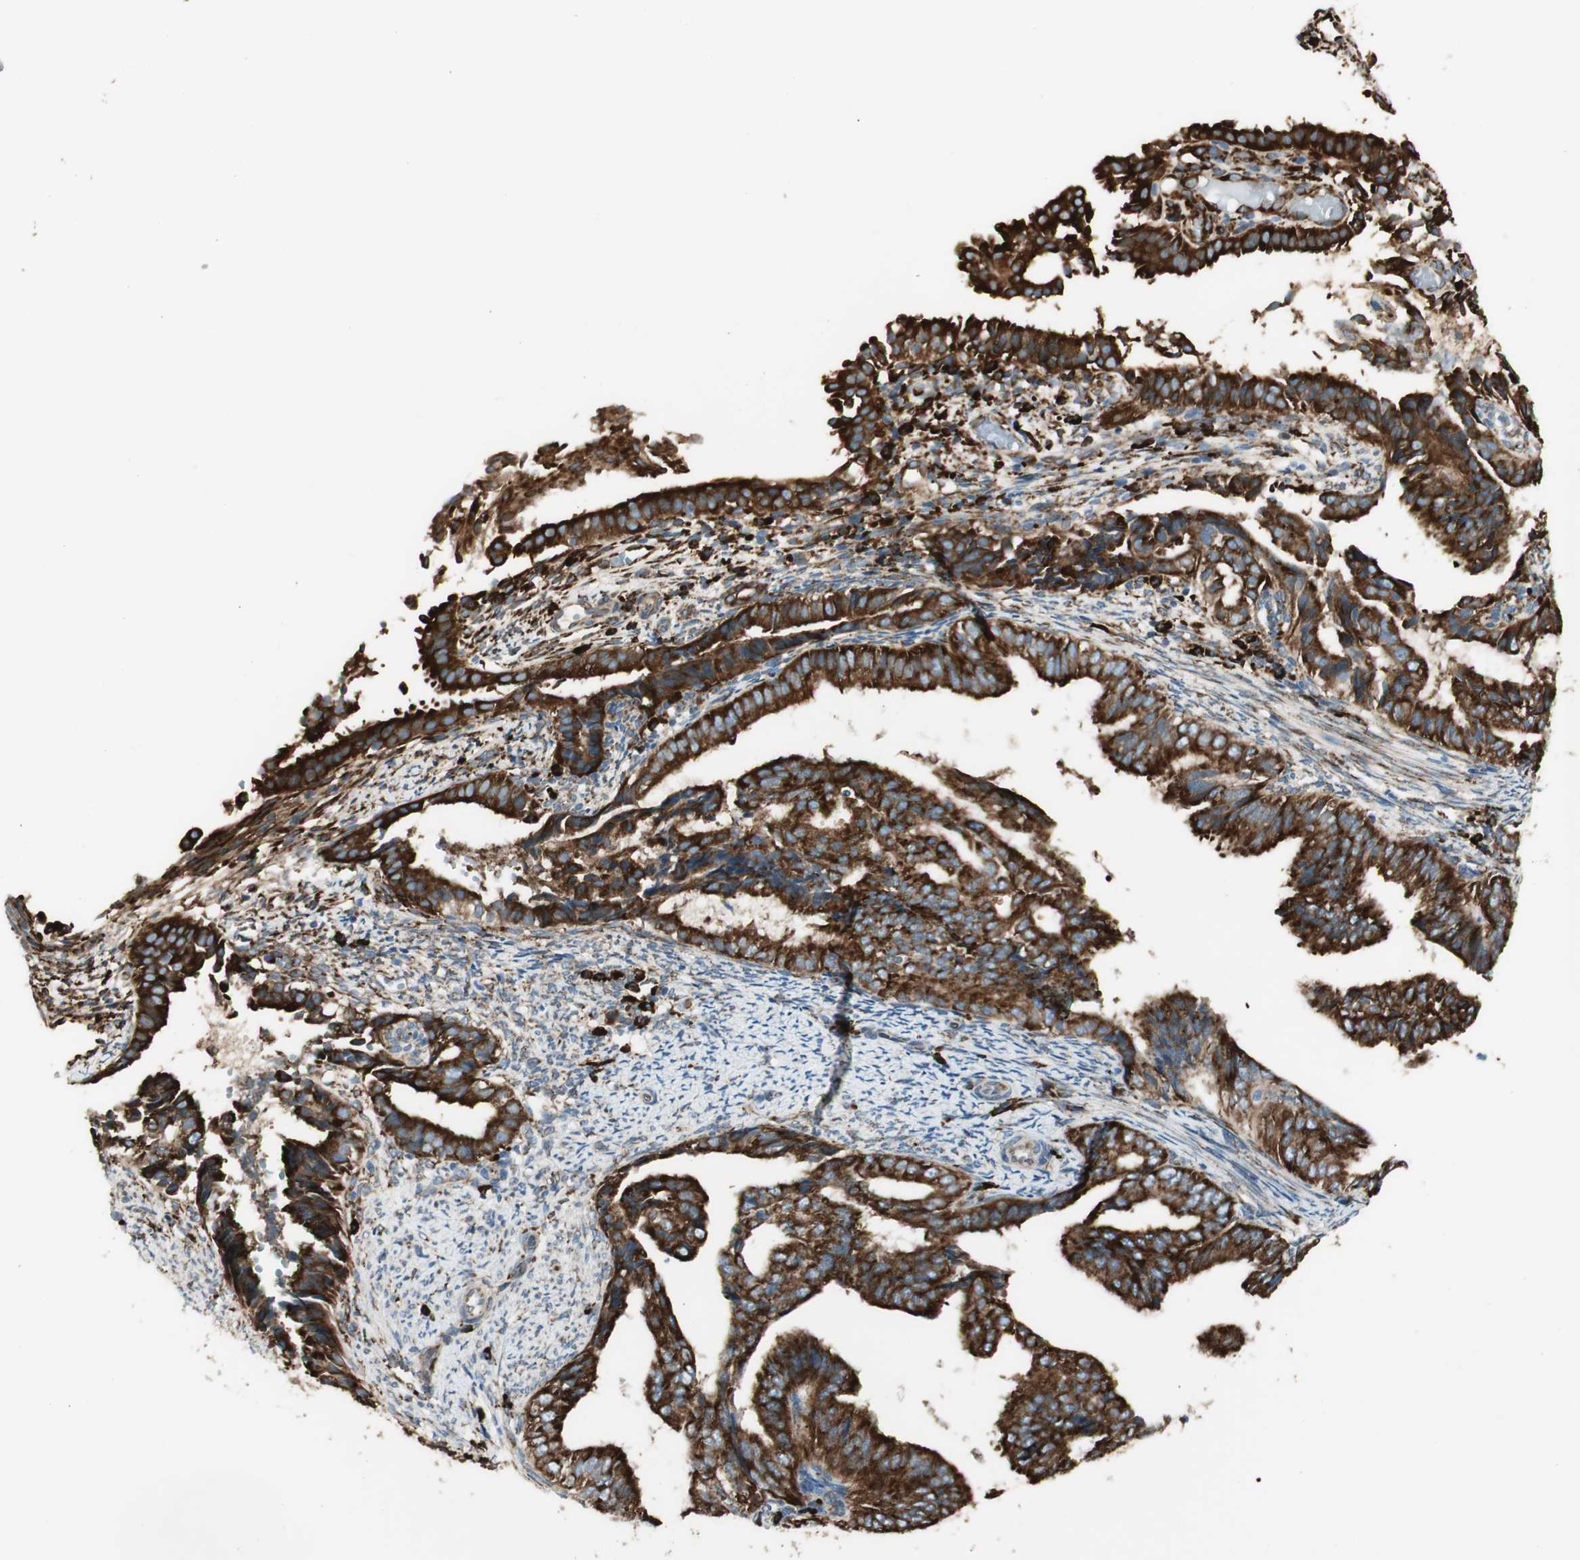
{"staining": {"intensity": "strong", "quantity": ">75%", "location": "cytoplasmic/membranous"}, "tissue": "endometrial cancer", "cell_type": "Tumor cells", "image_type": "cancer", "snomed": [{"axis": "morphology", "description": "Adenocarcinoma, NOS"}, {"axis": "topography", "description": "Endometrium"}], "caption": "Brown immunohistochemical staining in adenocarcinoma (endometrial) shows strong cytoplasmic/membranous expression in approximately >75% of tumor cells.", "gene": "RRBP1", "patient": {"sex": "female", "age": 58}}